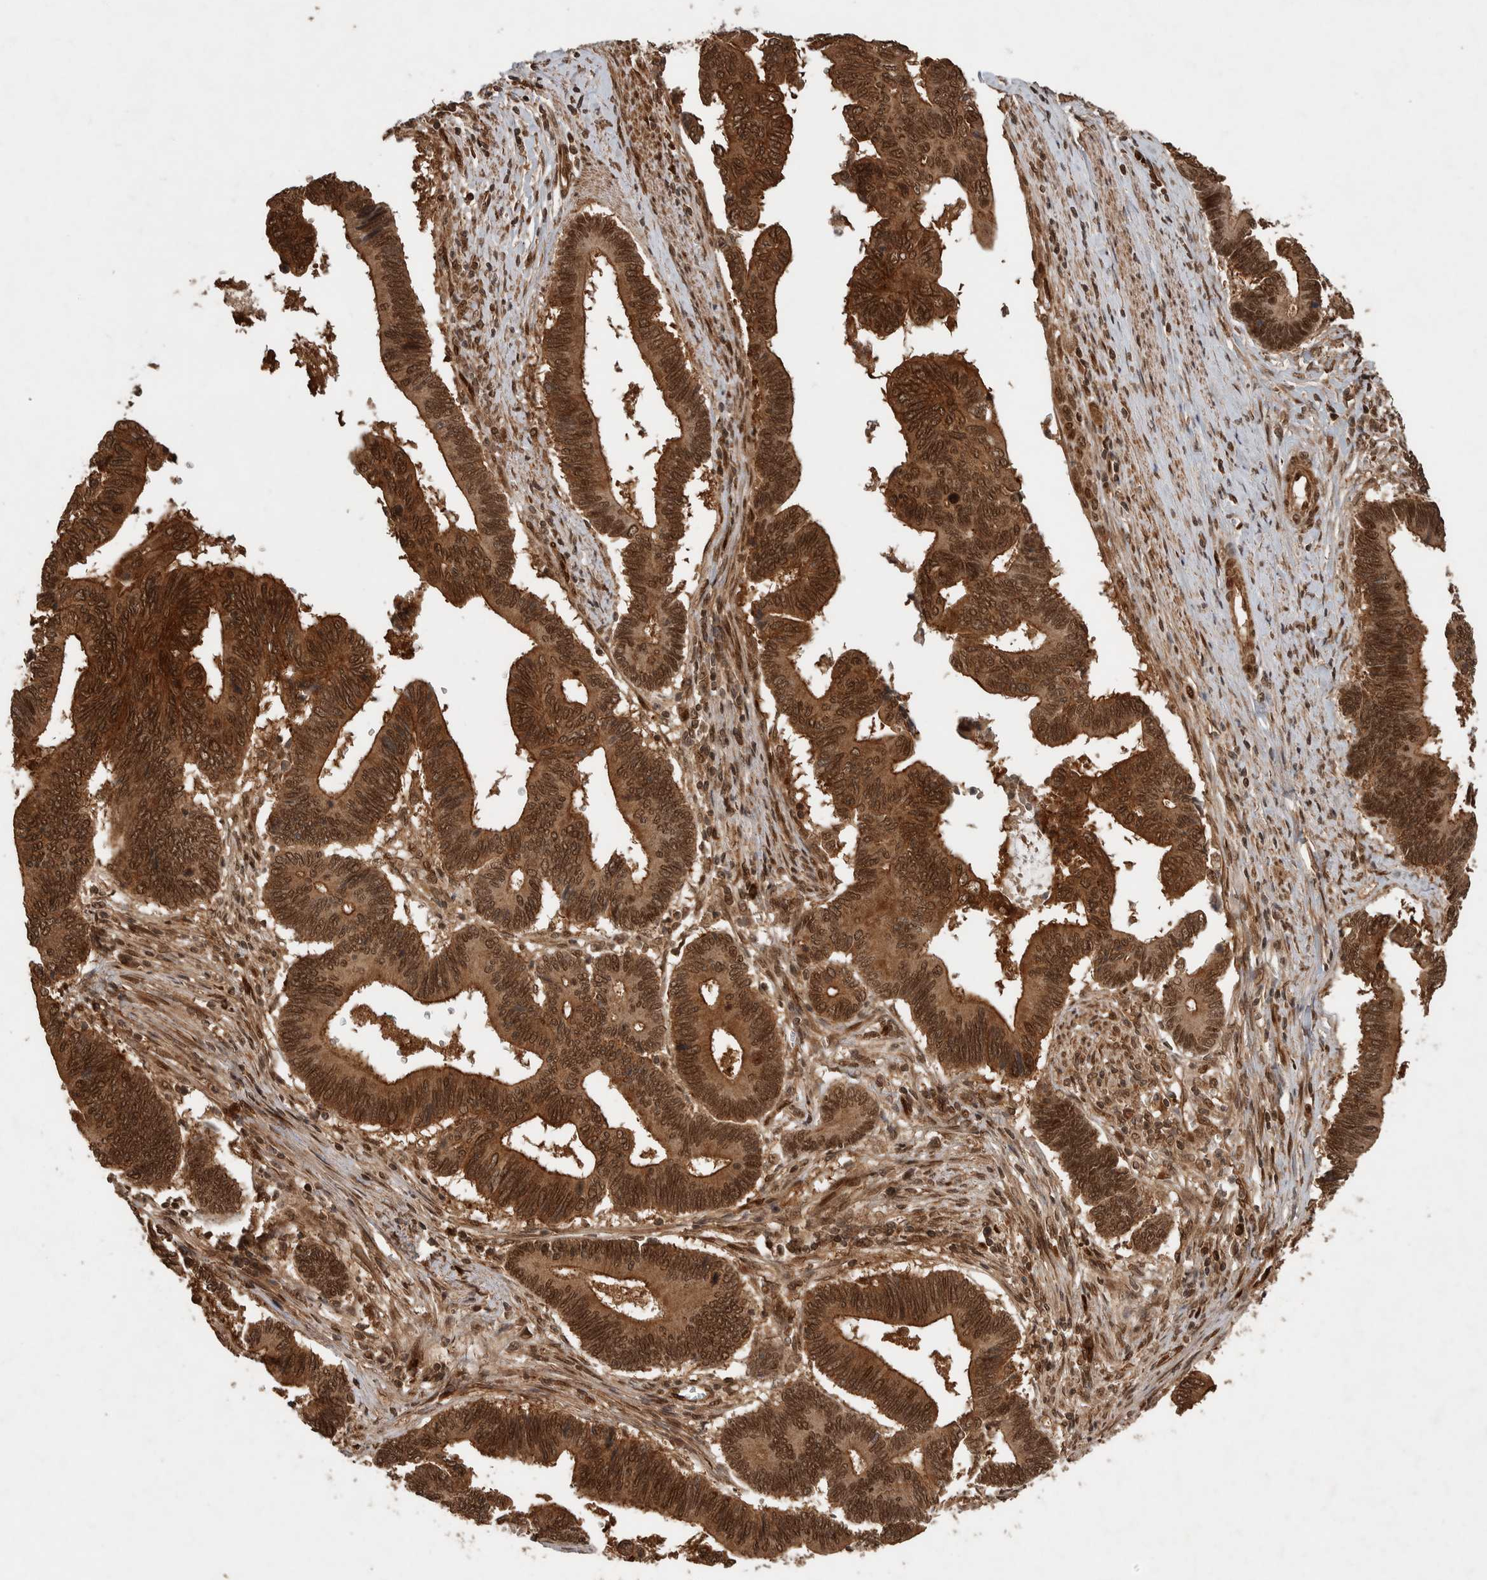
{"staining": {"intensity": "strong", "quantity": ">75%", "location": "cytoplasmic/membranous,nuclear"}, "tissue": "pancreatic cancer", "cell_type": "Tumor cells", "image_type": "cancer", "snomed": [{"axis": "morphology", "description": "Adenocarcinoma, NOS"}, {"axis": "topography", "description": "Pancreas"}], "caption": "Immunohistochemical staining of human pancreatic cancer (adenocarcinoma) displays strong cytoplasmic/membranous and nuclear protein expression in approximately >75% of tumor cells.", "gene": "CNTROB", "patient": {"sex": "female", "age": 70}}